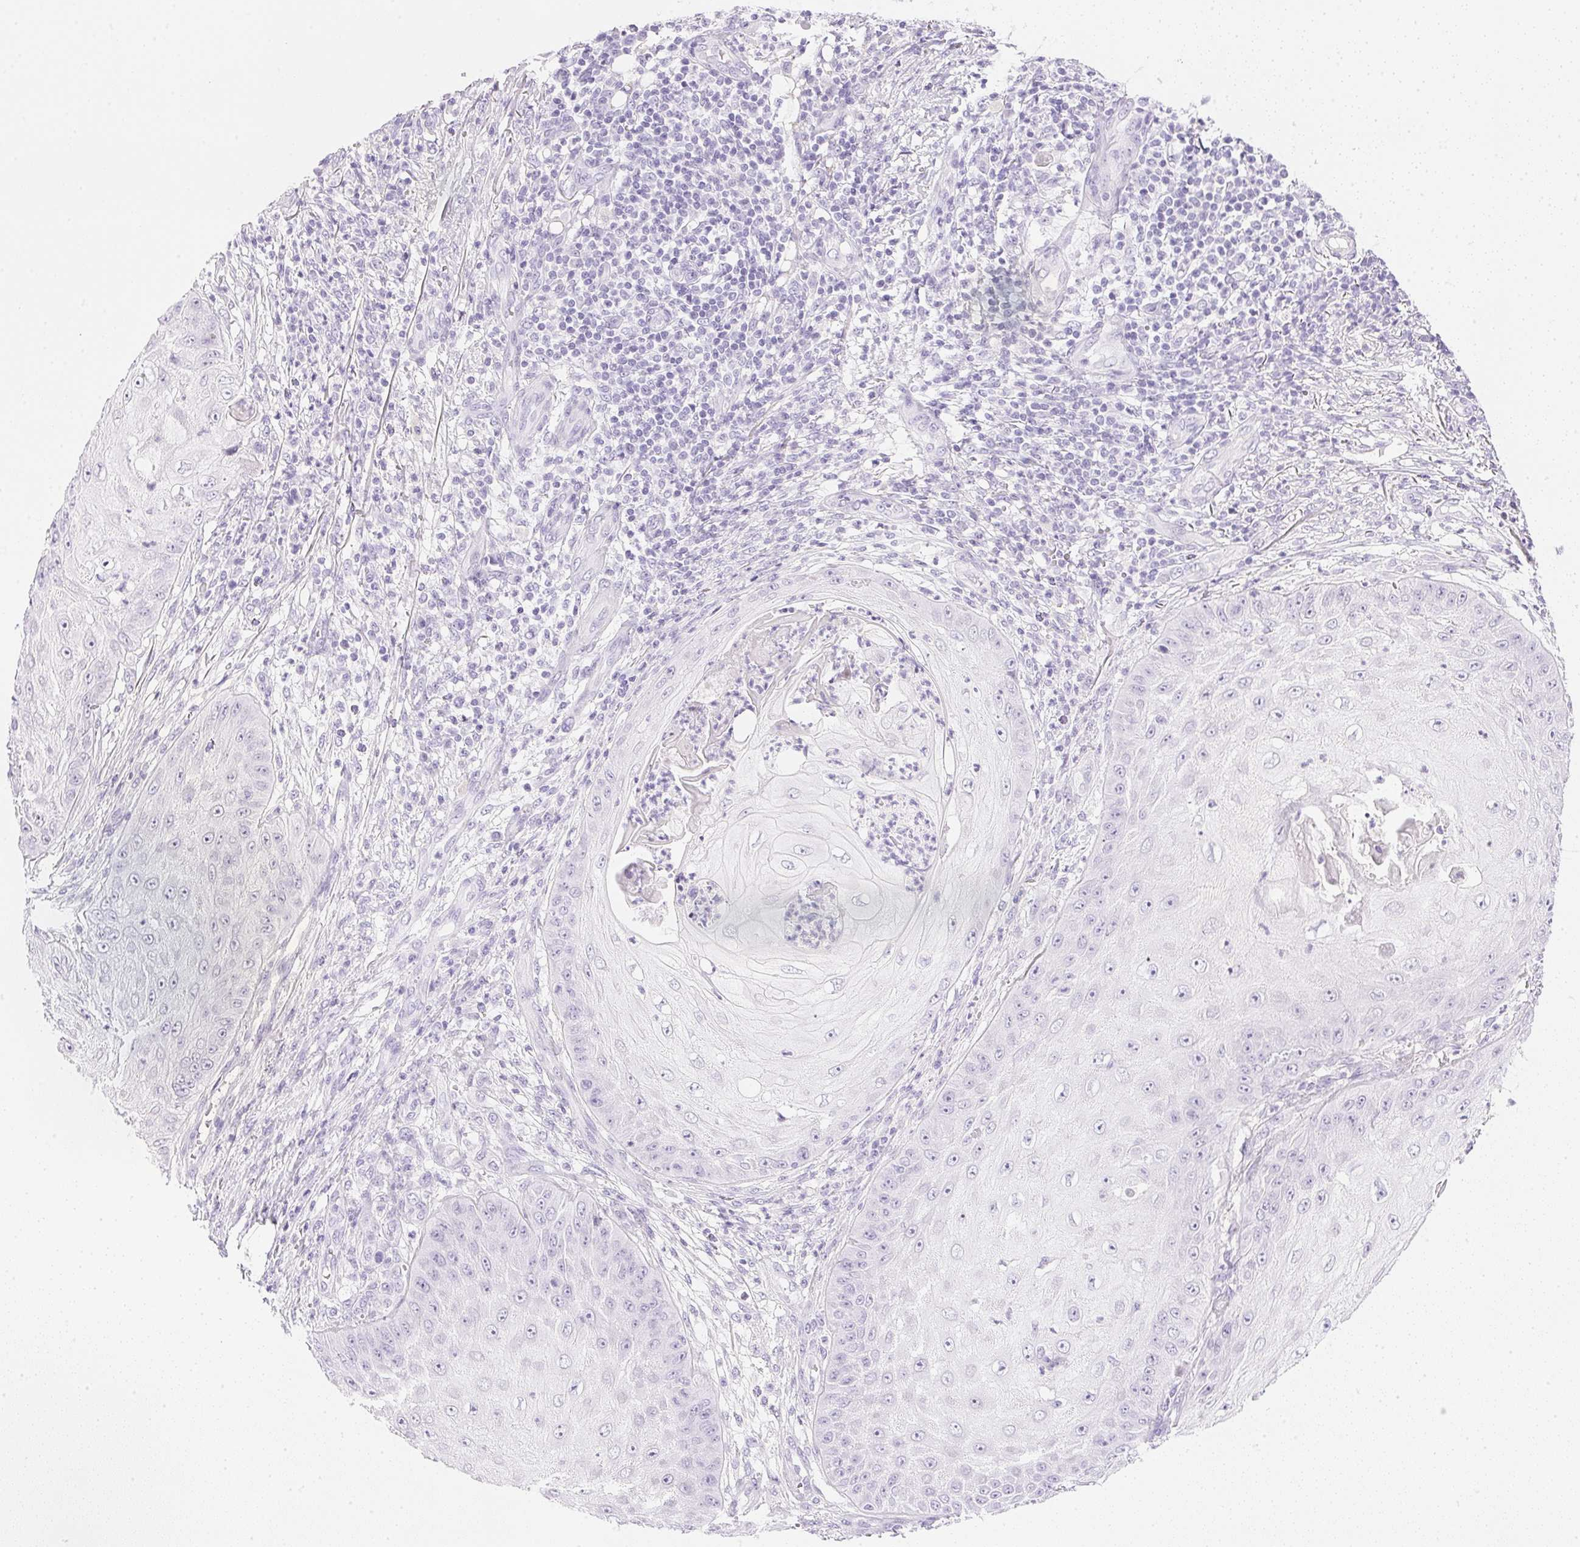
{"staining": {"intensity": "negative", "quantity": "none", "location": "none"}, "tissue": "skin cancer", "cell_type": "Tumor cells", "image_type": "cancer", "snomed": [{"axis": "morphology", "description": "Squamous cell carcinoma, NOS"}, {"axis": "topography", "description": "Skin"}], "caption": "This is an immunohistochemistry photomicrograph of squamous cell carcinoma (skin). There is no staining in tumor cells.", "gene": "CPB1", "patient": {"sex": "male", "age": 70}}